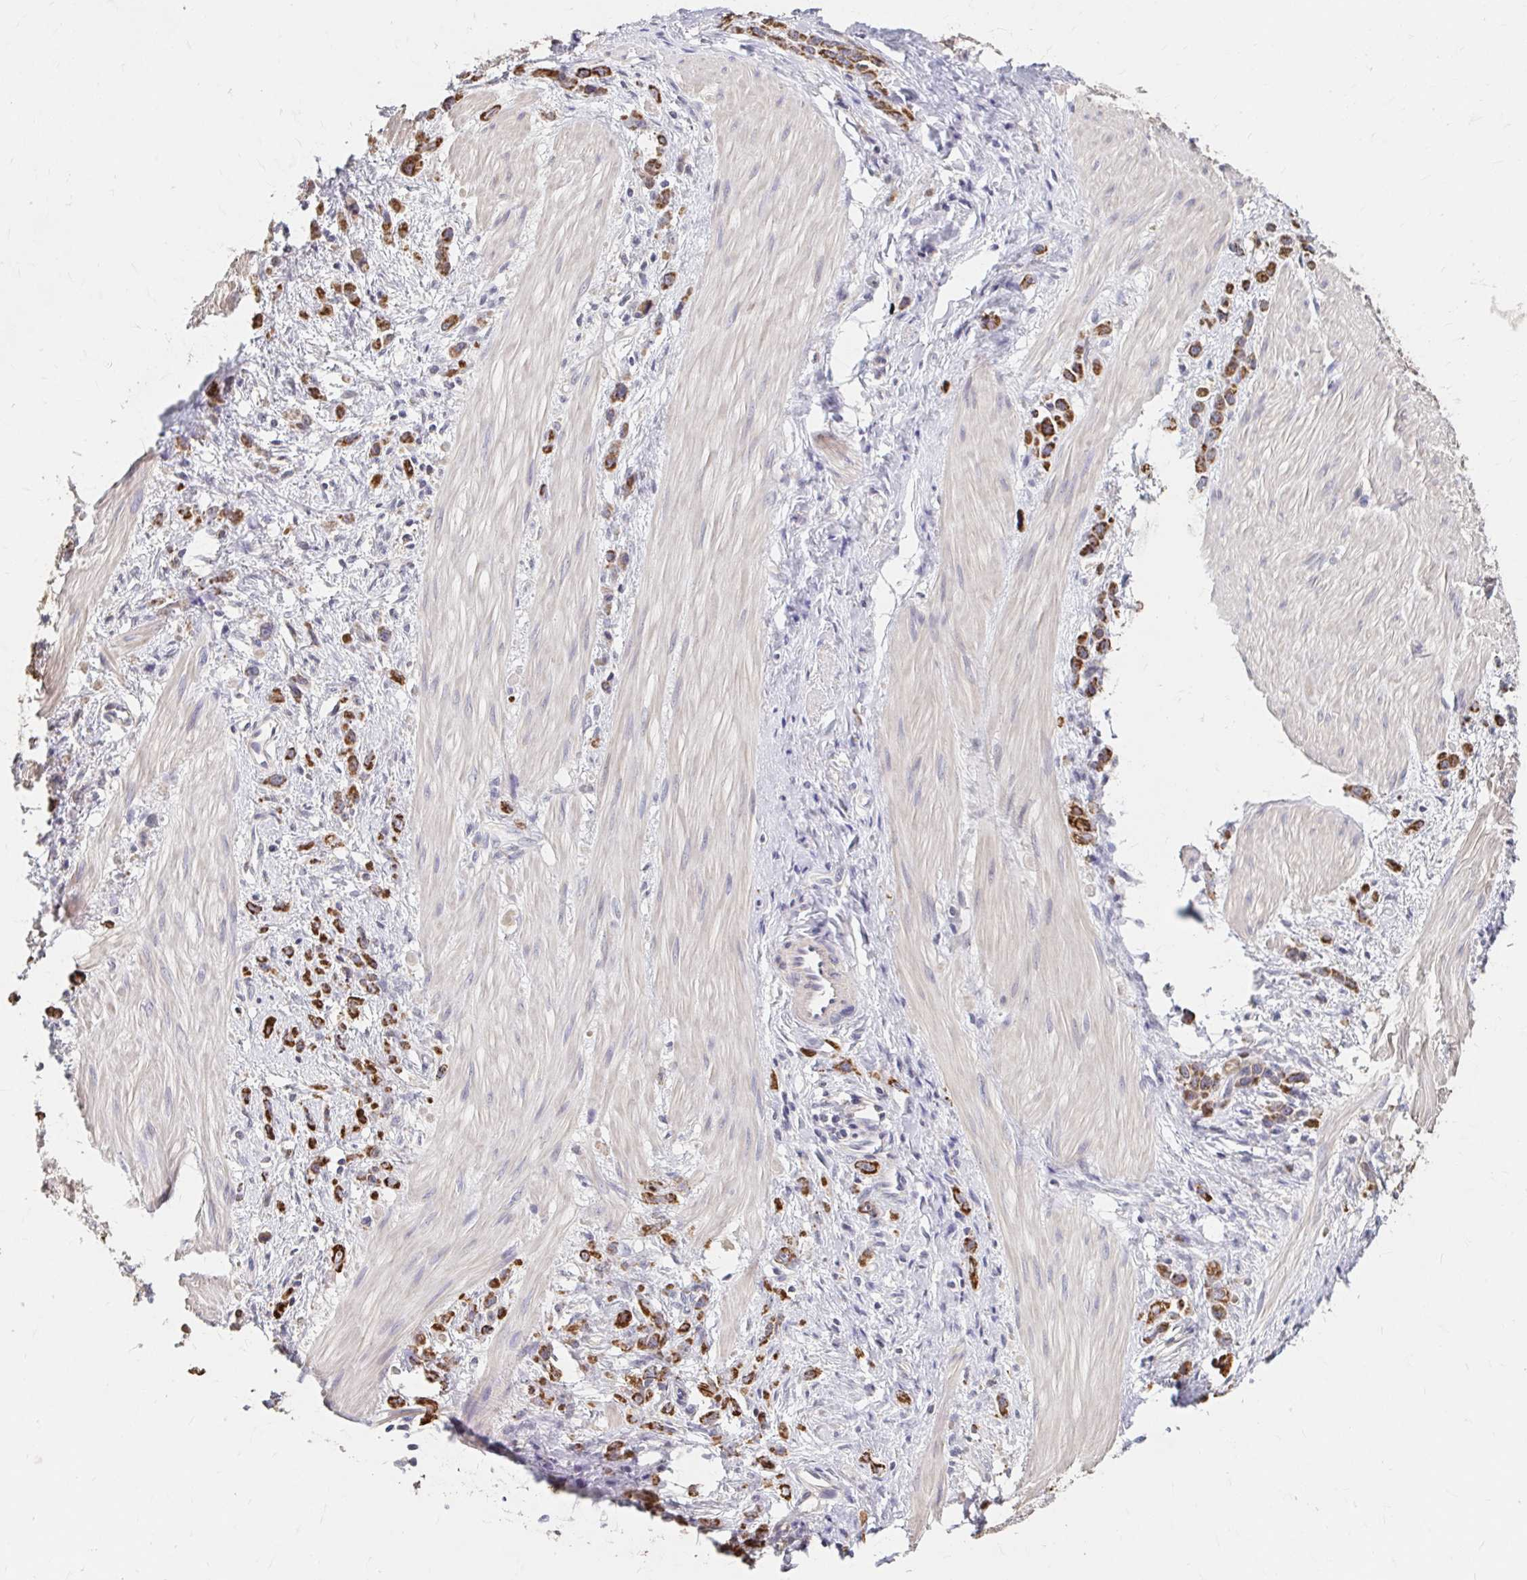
{"staining": {"intensity": "strong", "quantity": ">75%", "location": "cytoplasmic/membranous"}, "tissue": "stomach cancer", "cell_type": "Tumor cells", "image_type": "cancer", "snomed": [{"axis": "morphology", "description": "Adenocarcinoma, NOS"}, {"axis": "topography", "description": "Stomach"}], "caption": "DAB (3,3'-diaminobenzidine) immunohistochemical staining of human adenocarcinoma (stomach) exhibits strong cytoplasmic/membranous protein expression in about >75% of tumor cells. The protein is stained brown, and the nuclei are stained in blue (DAB IHC with brightfield microscopy, high magnification).", "gene": "HMGCS2", "patient": {"sex": "male", "age": 47}}